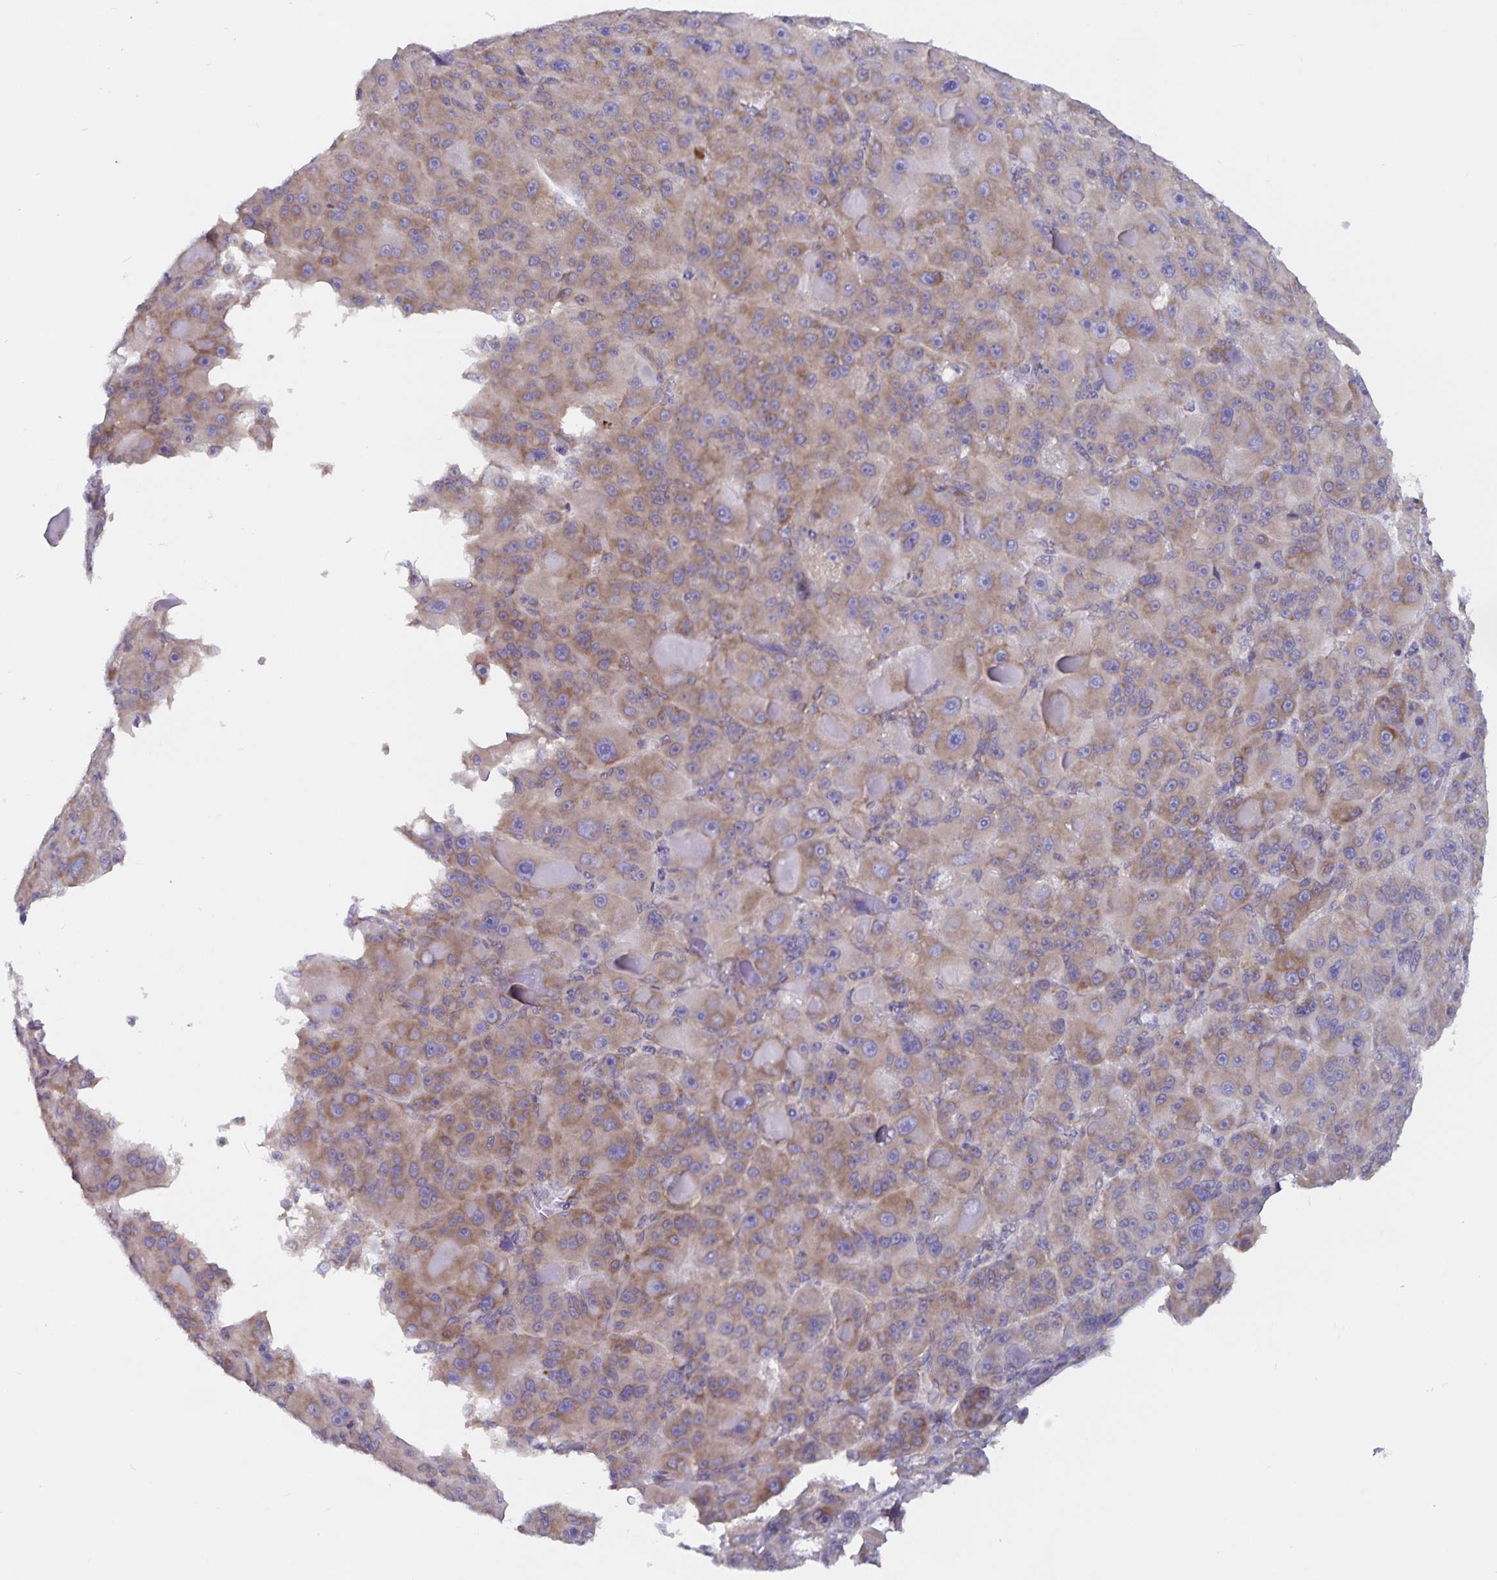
{"staining": {"intensity": "moderate", "quantity": ">75%", "location": "cytoplasmic/membranous"}, "tissue": "liver cancer", "cell_type": "Tumor cells", "image_type": "cancer", "snomed": [{"axis": "morphology", "description": "Carcinoma, Hepatocellular, NOS"}, {"axis": "topography", "description": "Liver"}], "caption": "High-magnification brightfield microscopy of liver cancer (hepatocellular carcinoma) stained with DAB (brown) and counterstained with hematoxylin (blue). tumor cells exhibit moderate cytoplasmic/membranous expression is present in approximately>75% of cells.", "gene": "FAM120A", "patient": {"sex": "male", "age": 76}}